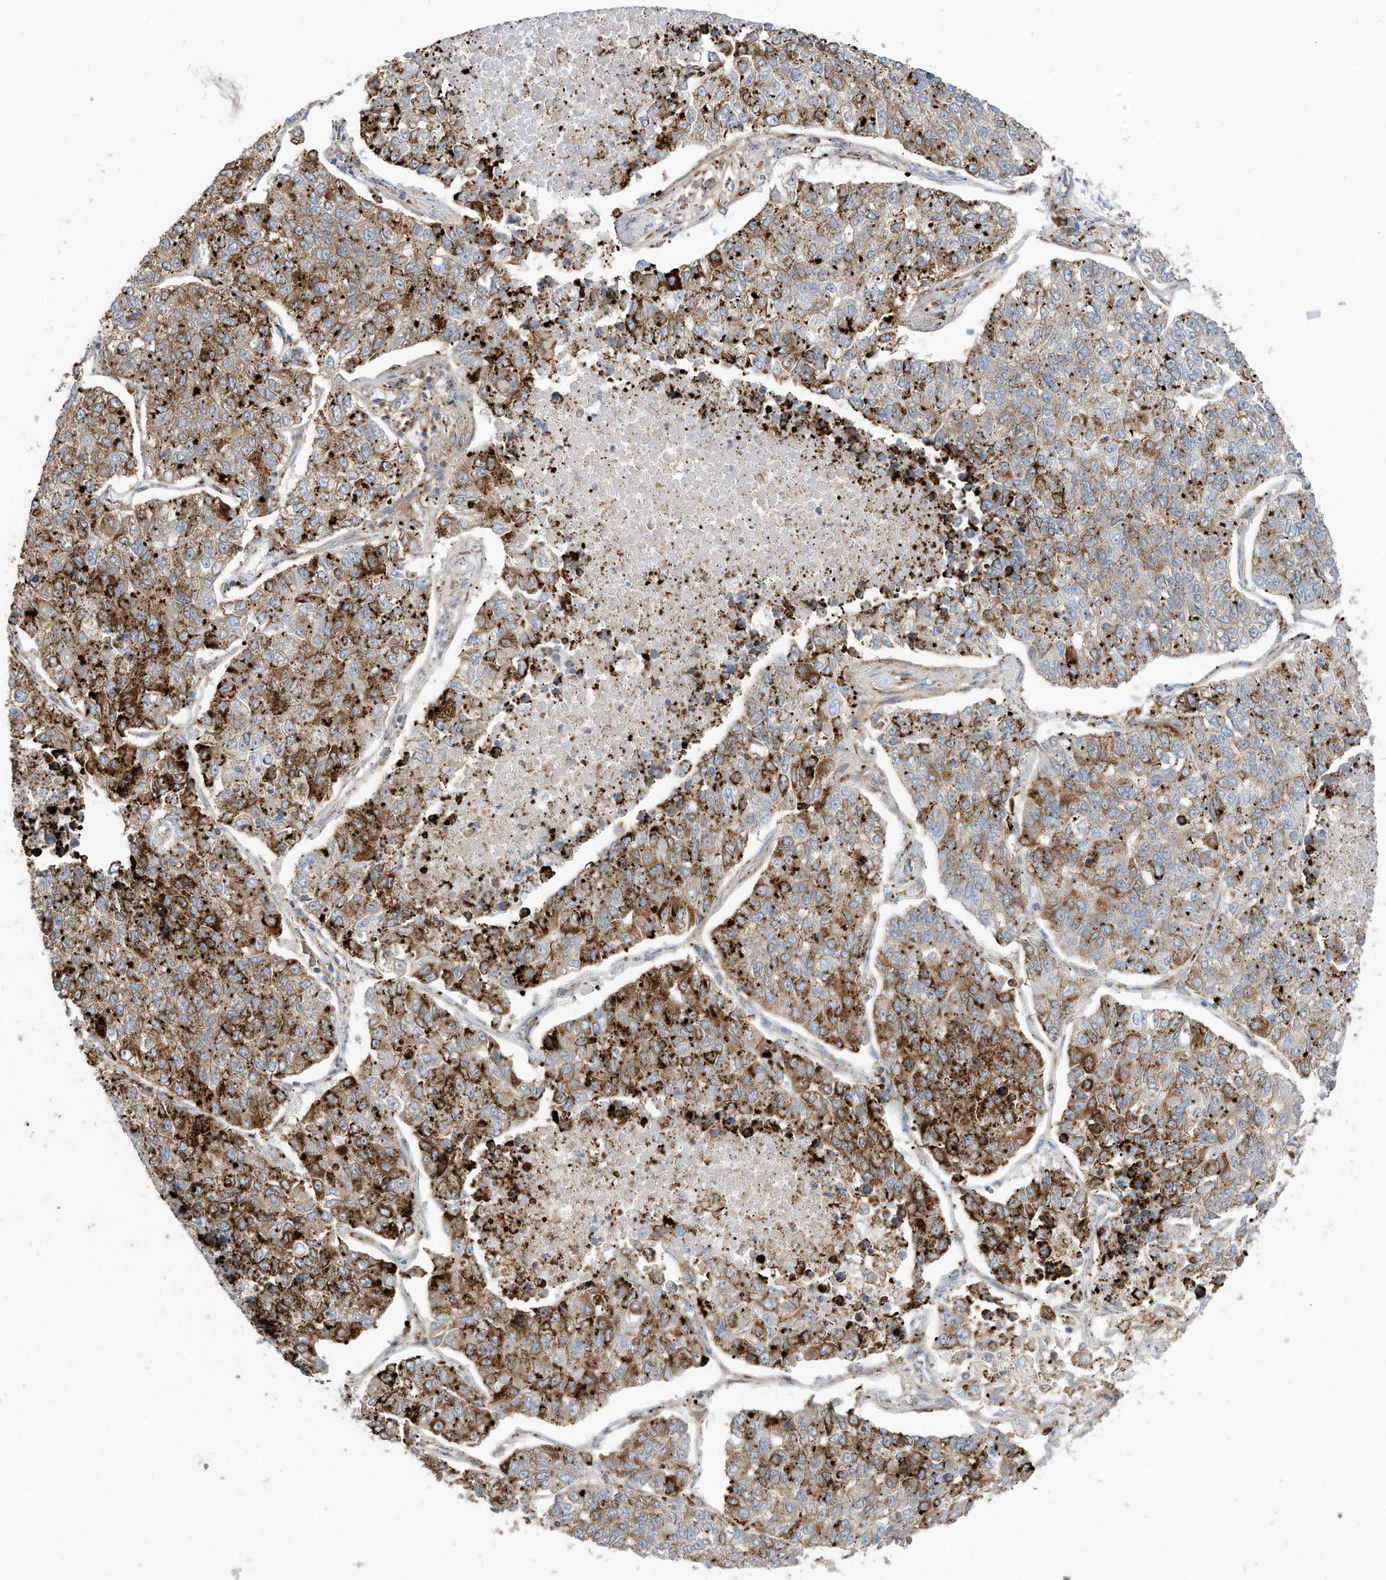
{"staining": {"intensity": "moderate", "quantity": ">75%", "location": "cytoplasmic/membranous"}, "tissue": "lung cancer", "cell_type": "Tumor cells", "image_type": "cancer", "snomed": [{"axis": "morphology", "description": "Adenocarcinoma, NOS"}, {"axis": "topography", "description": "Lung"}], "caption": "This histopathology image reveals IHC staining of human adenocarcinoma (lung), with medium moderate cytoplasmic/membranous positivity in approximately >75% of tumor cells.", "gene": "TRNAU1AP", "patient": {"sex": "male", "age": 49}}